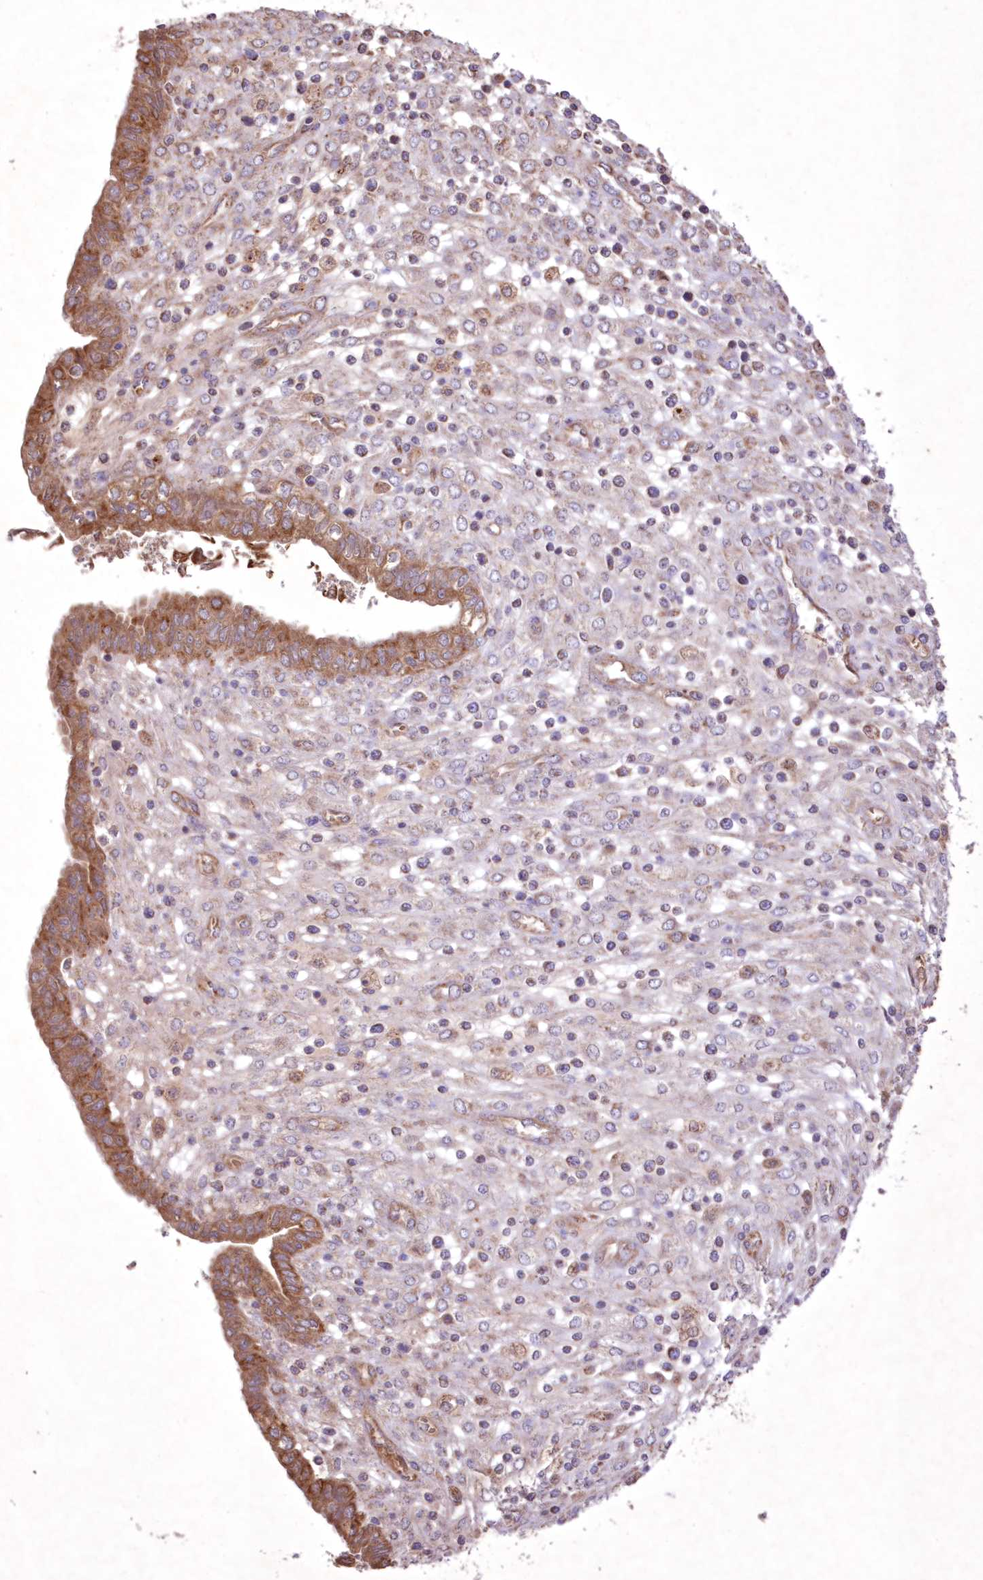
{"staining": {"intensity": "moderate", "quantity": ">75%", "location": "cytoplasmic/membranous"}, "tissue": "endometrial cancer", "cell_type": "Tumor cells", "image_type": "cancer", "snomed": [{"axis": "morphology", "description": "Normal tissue, NOS"}, {"axis": "morphology", "description": "Adenocarcinoma, NOS"}, {"axis": "topography", "description": "Endometrium"}], "caption": "Immunohistochemistry (IHC) (DAB) staining of human endometrial adenocarcinoma exhibits moderate cytoplasmic/membranous protein positivity in approximately >75% of tumor cells.", "gene": "FCHO2", "patient": {"sex": "female", "age": 53}}